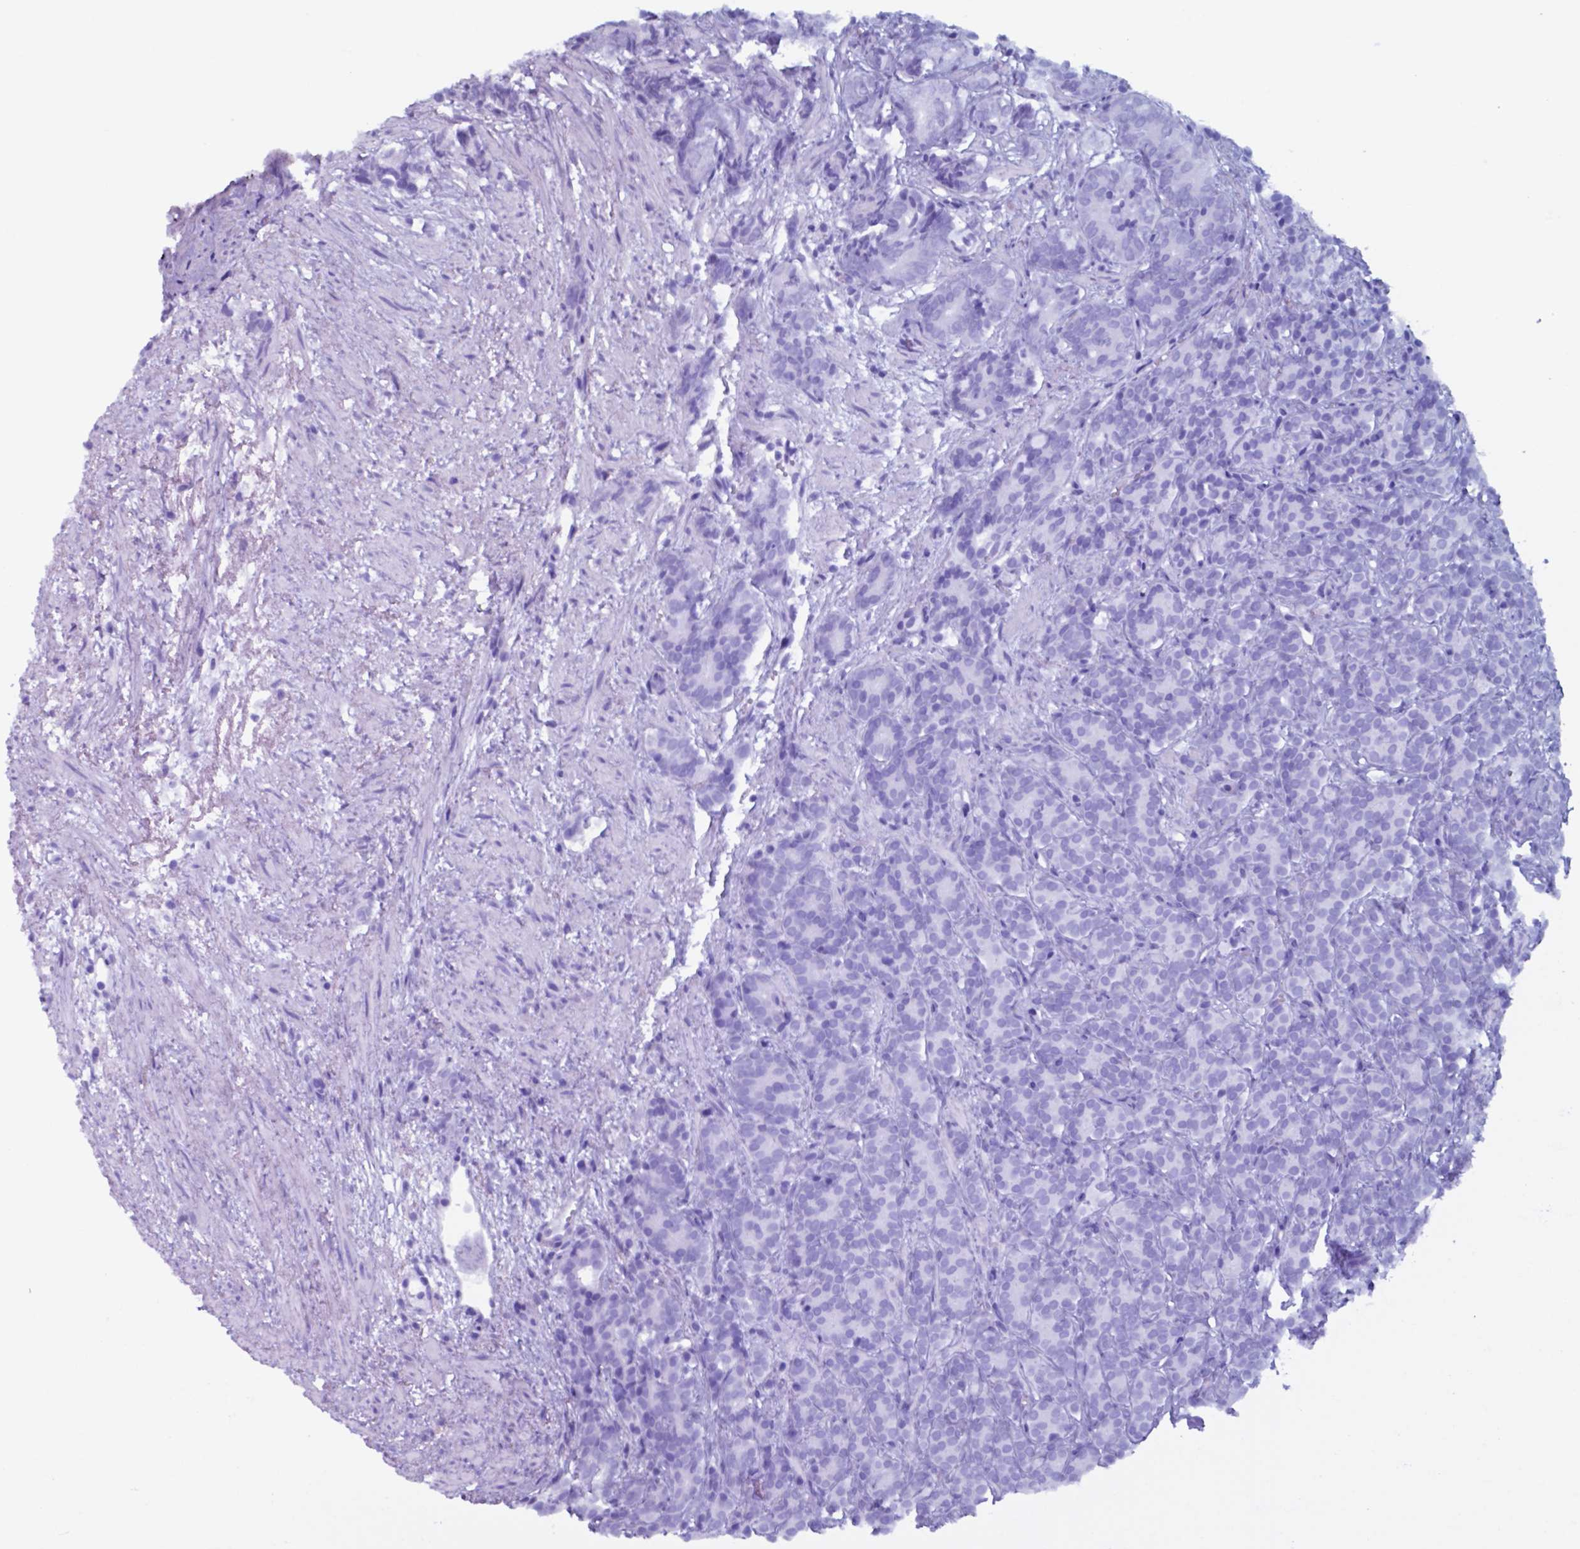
{"staining": {"intensity": "negative", "quantity": "none", "location": "none"}, "tissue": "prostate cancer", "cell_type": "Tumor cells", "image_type": "cancer", "snomed": [{"axis": "morphology", "description": "Adenocarcinoma, High grade"}, {"axis": "topography", "description": "Prostate"}], "caption": "This is an IHC histopathology image of human adenocarcinoma (high-grade) (prostate). There is no expression in tumor cells.", "gene": "UBA1", "patient": {"sex": "male", "age": 84}}